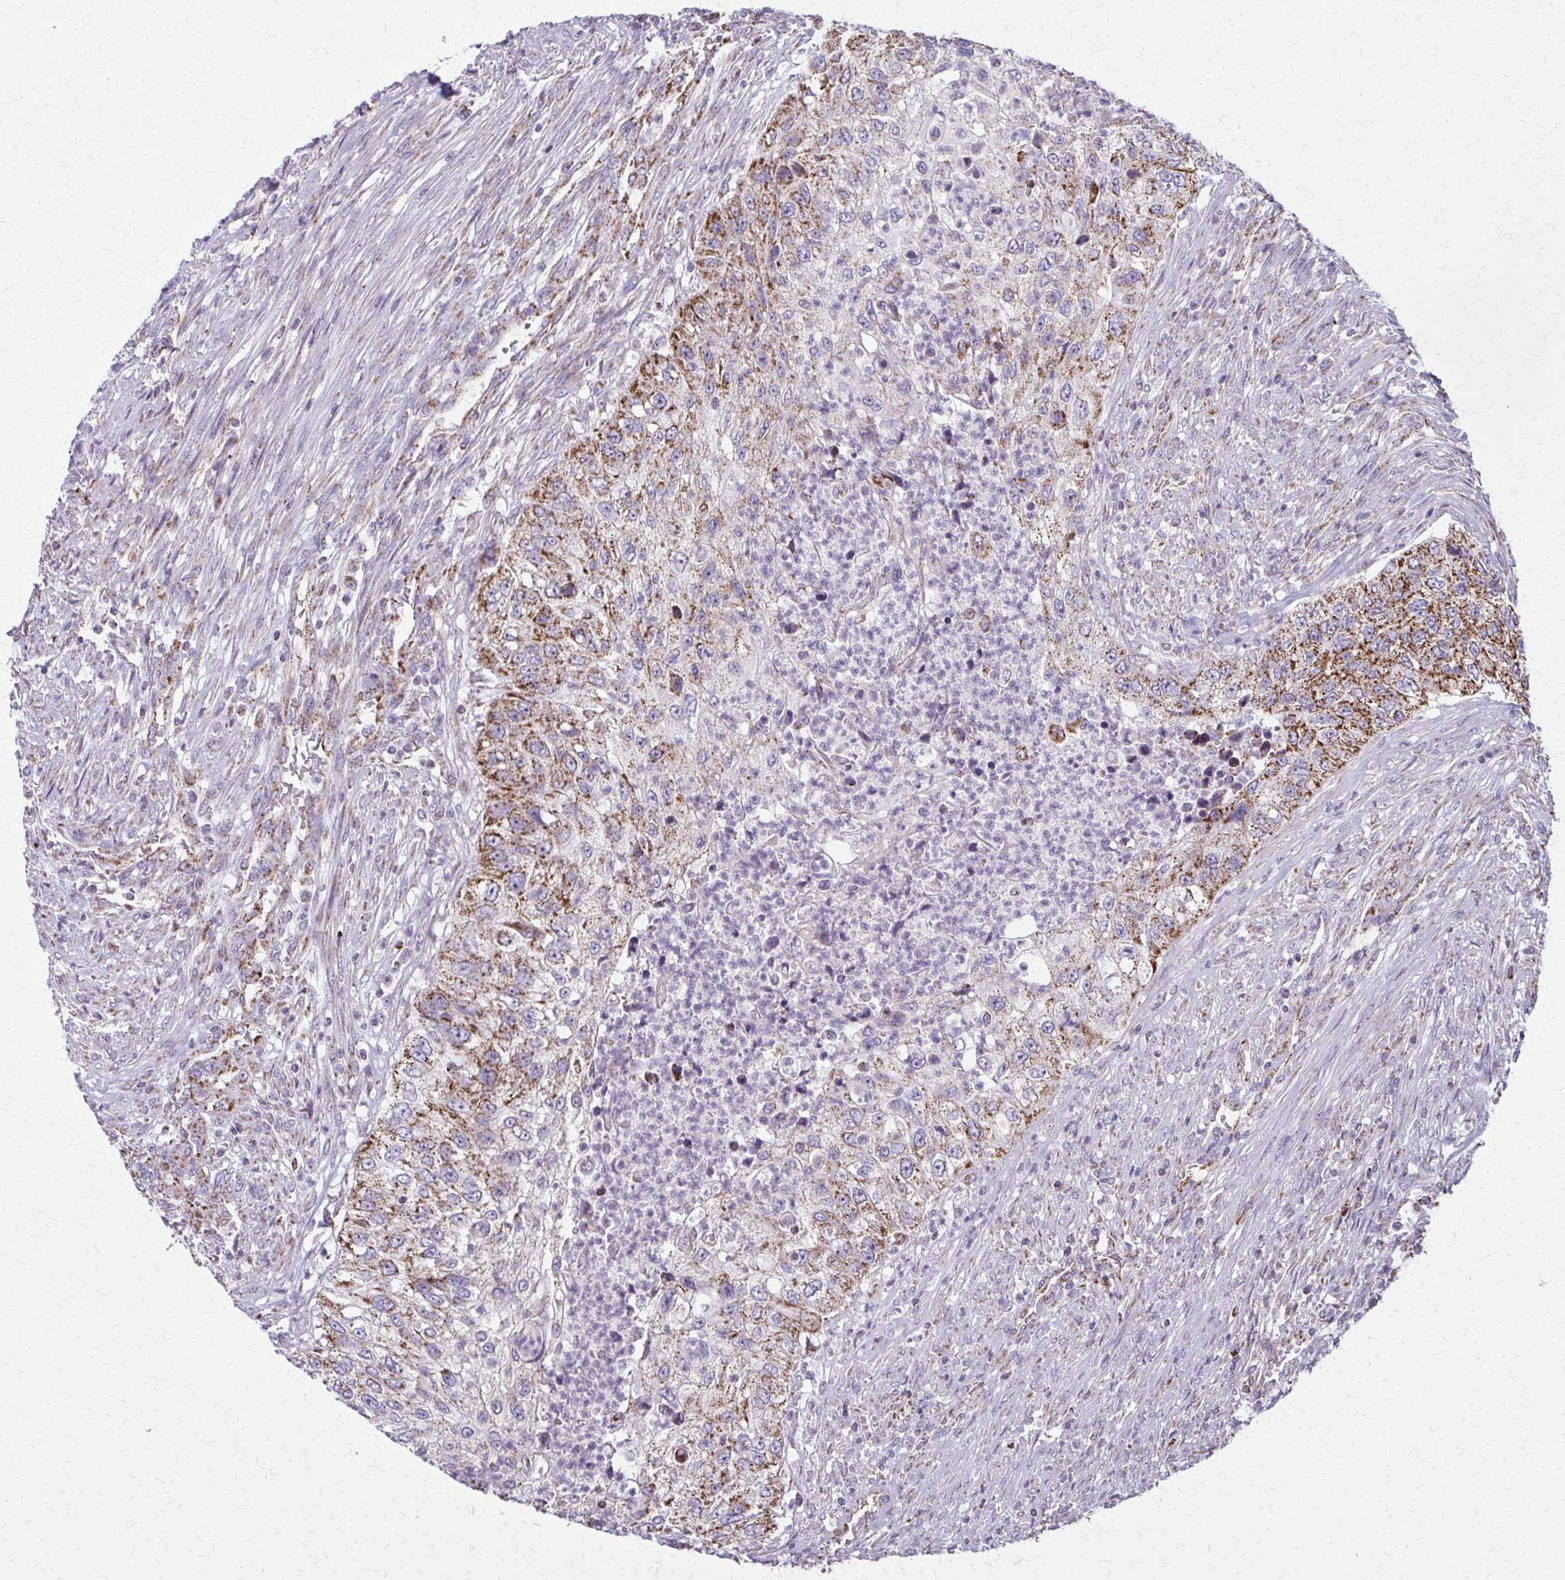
{"staining": {"intensity": "moderate", "quantity": ">75%", "location": "cytoplasmic/membranous"}, "tissue": "urothelial cancer", "cell_type": "Tumor cells", "image_type": "cancer", "snomed": [{"axis": "morphology", "description": "Urothelial carcinoma, High grade"}, {"axis": "topography", "description": "Urinary bladder"}], "caption": "A histopathology image showing moderate cytoplasmic/membranous positivity in about >75% of tumor cells in high-grade urothelial carcinoma, as visualized by brown immunohistochemical staining.", "gene": "TVP23A", "patient": {"sex": "female", "age": 60}}